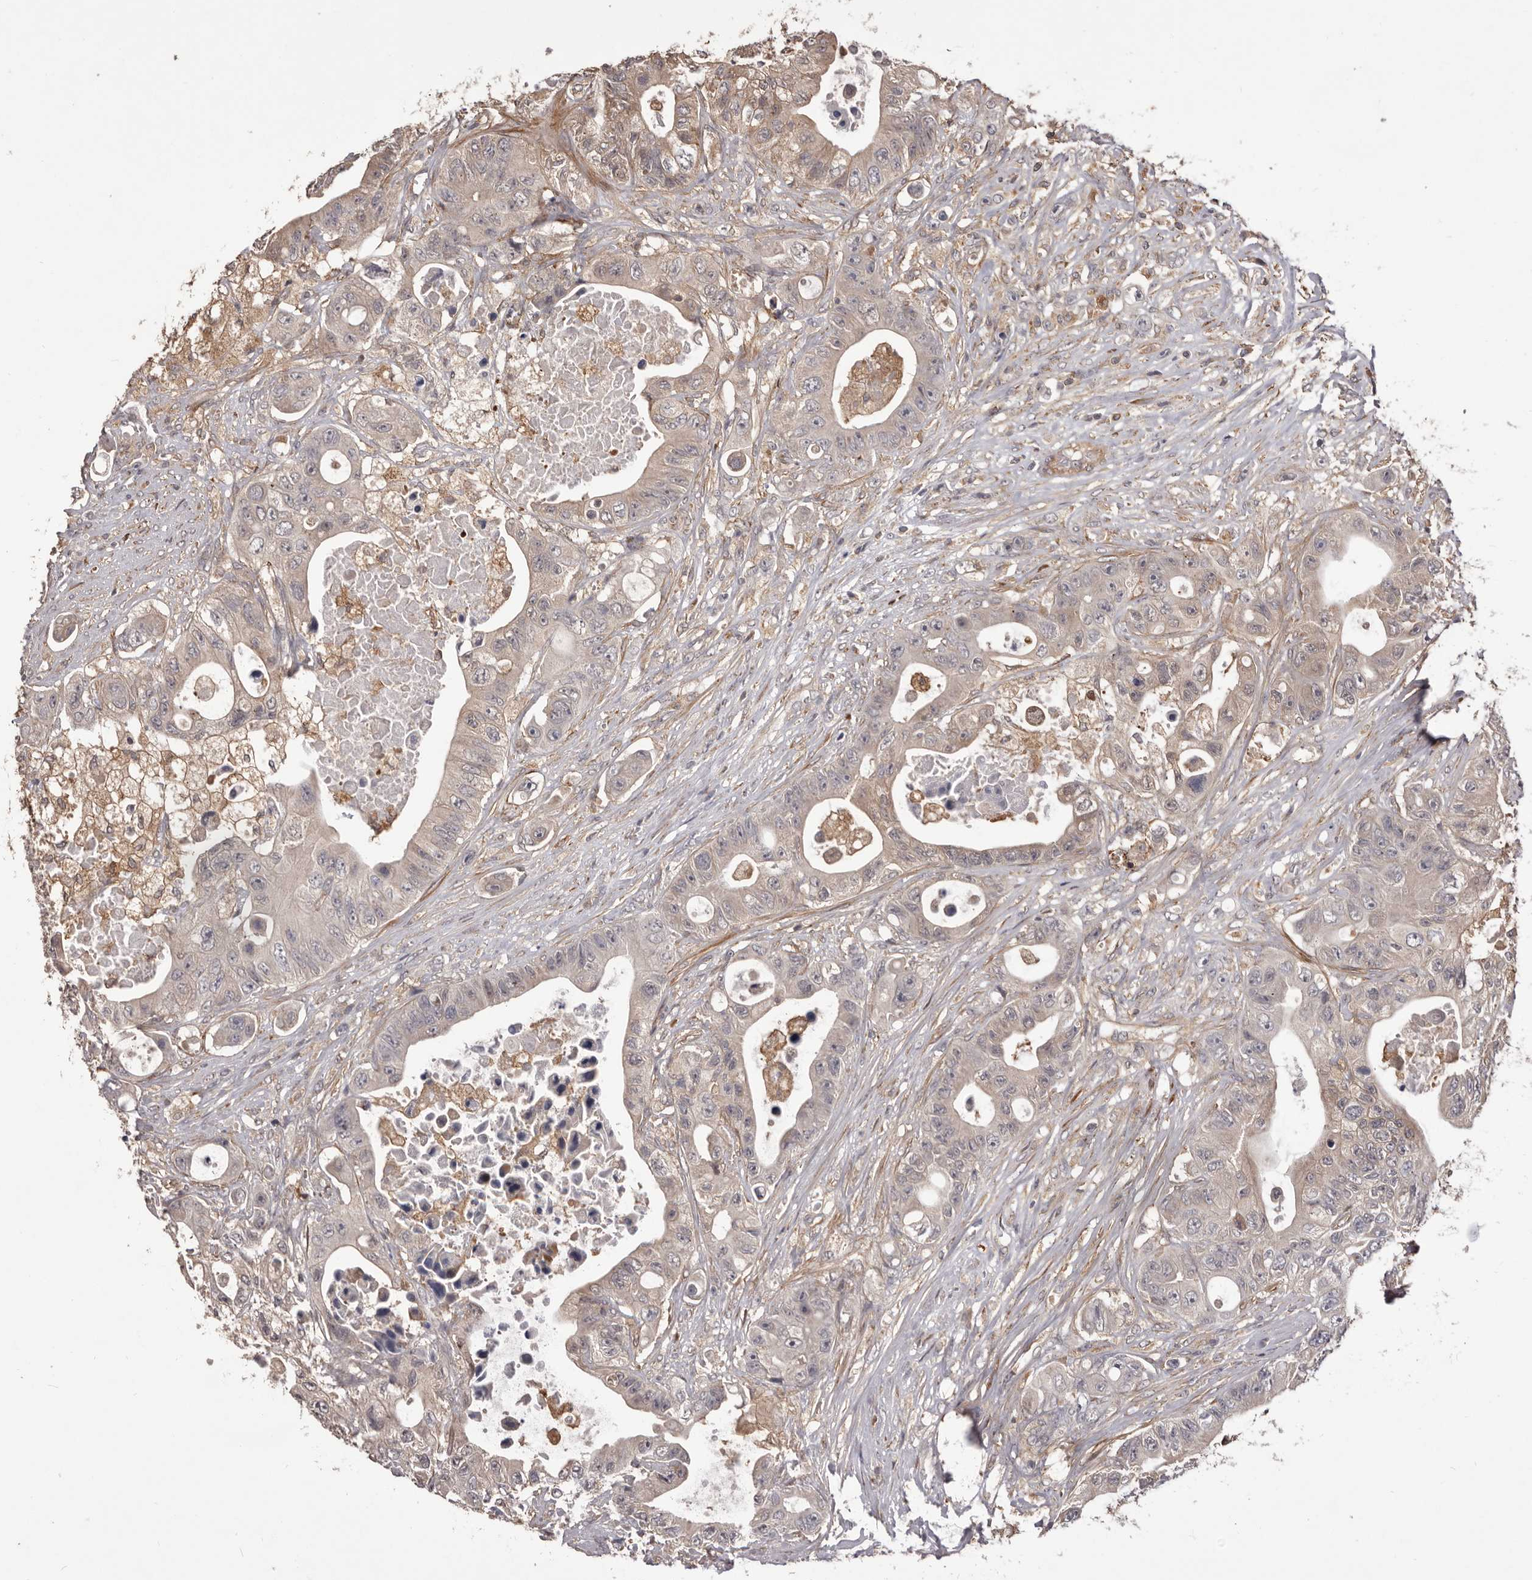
{"staining": {"intensity": "weak", "quantity": "<25%", "location": "cytoplasmic/membranous"}, "tissue": "colorectal cancer", "cell_type": "Tumor cells", "image_type": "cancer", "snomed": [{"axis": "morphology", "description": "Adenocarcinoma, NOS"}, {"axis": "topography", "description": "Colon"}], "caption": "Tumor cells are negative for protein expression in human adenocarcinoma (colorectal).", "gene": "GLIPR2", "patient": {"sex": "female", "age": 46}}